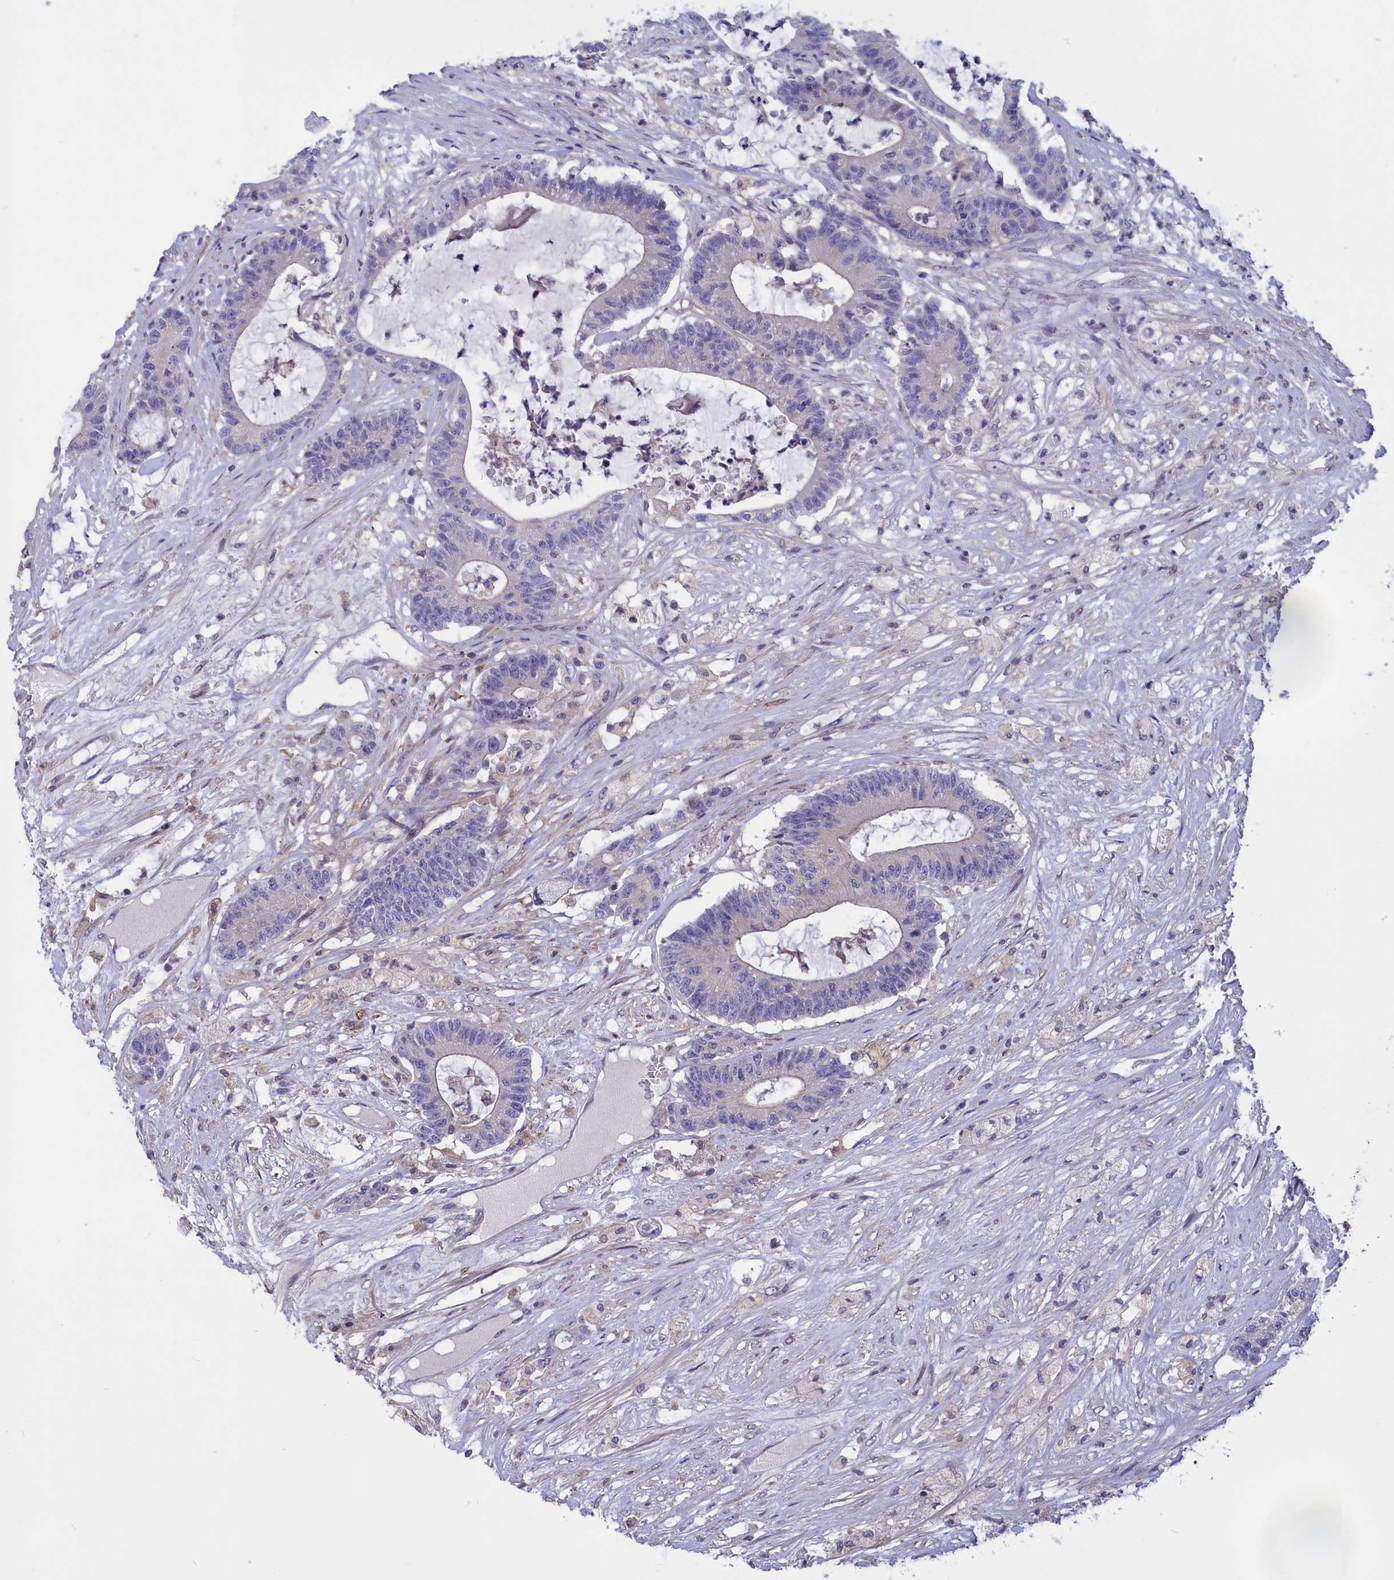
{"staining": {"intensity": "negative", "quantity": "none", "location": "none"}, "tissue": "colorectal cancer", "cell_type": "Tumor cells", "image_type": "cancer", "snomed": [{"axis": "morphology", "description": "Adenocarcinoma, NOS"}, {"axis": "topography", "description": "Colon"}], "caption": "Human colorectal cancer (adenocarcinoma) stained for a protein using immunohistochemistry (IHC) shows no staining in tumor cells.", "gene": "AMDHD2", "patient": {"sex": "female", "age": 84}}